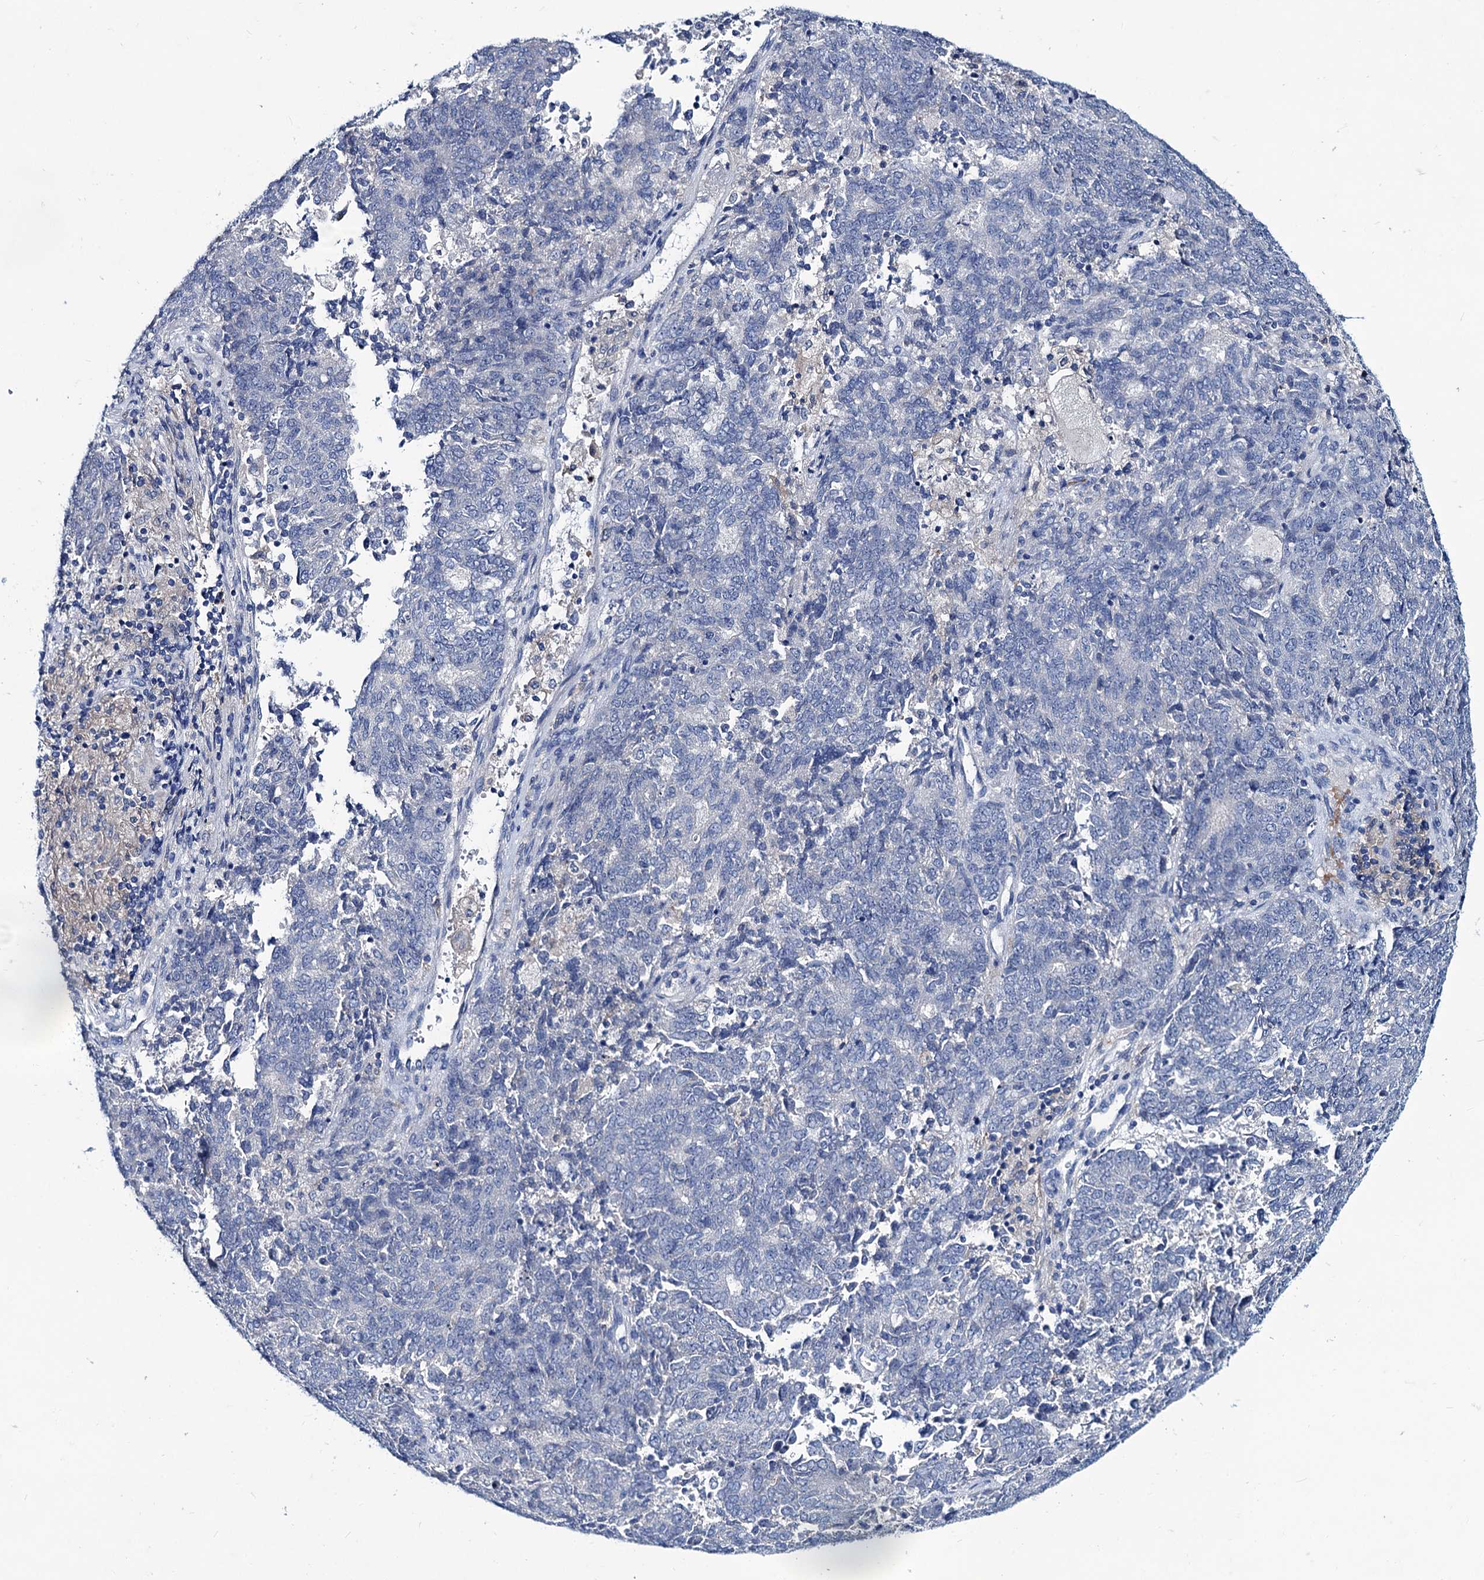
{"staining": {"intensity": "negative", "quantity": "none", "location": "none"}, "tissue": "endometrial cancer", "cell_type": "Tumor cells", "image_type": "cancer", "snomed": [{"axis": "morphology", "description": "Adenocarcinoma, NOS"}, {"axis": "topography", "description": "Endometrium"}], "caption": "The IHC image has no significant positivity in tumor cells of adenocarcinoma (endometrial) tissue. (Stains: DAB (3,3'-diaminobenzidine) IHC with hematoxylin counter stain, Microscopy: brightfield microscopy at high magnification).", "gene": "RTKN2", "patient": {"sex": "female", "age": 80}}